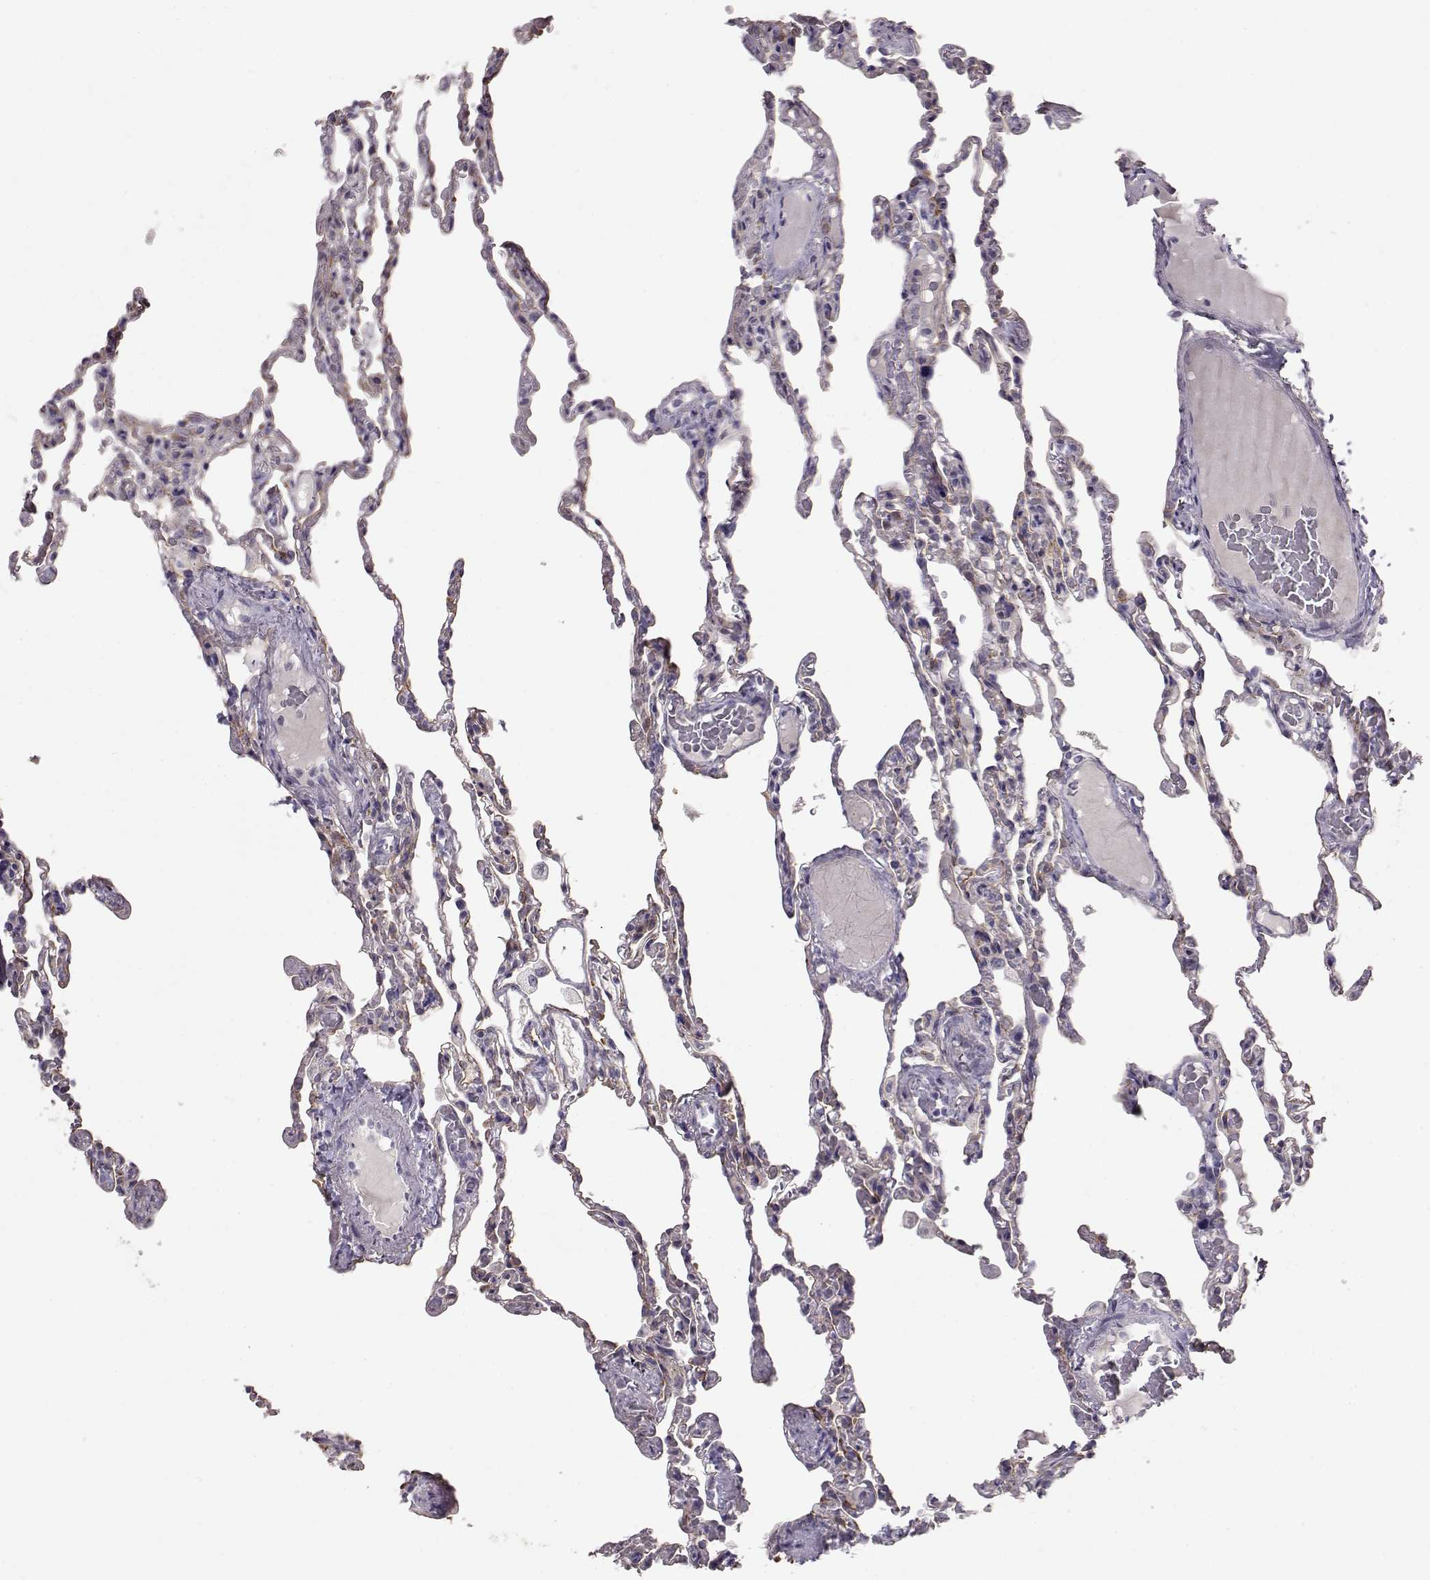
{"staining": {"intensity": "negative", "quantity": "none", "location": "none"}, "tissue": "lung", "cell_type": "Alveolar cells", "image_type": "normal", "snomed": [{"axis": "morphology", "description": "Normal tissue, NOS"}, {"axis": "topography", "description": "Lung"}], "caption": "High magnification brightfield microscopy of benign lung stained with DAB (brown) and counterstained with hematoxylin (blue): alveolar cells show no significant staining. (Stains: DAB (3,3'-diaminobenzidine) IHC with hematoxylin counter stain, Microscopy: brightfield microscopy at high magnification).", "gene": "LAMB3", "patient": {"sex": "female", "age": 43}}